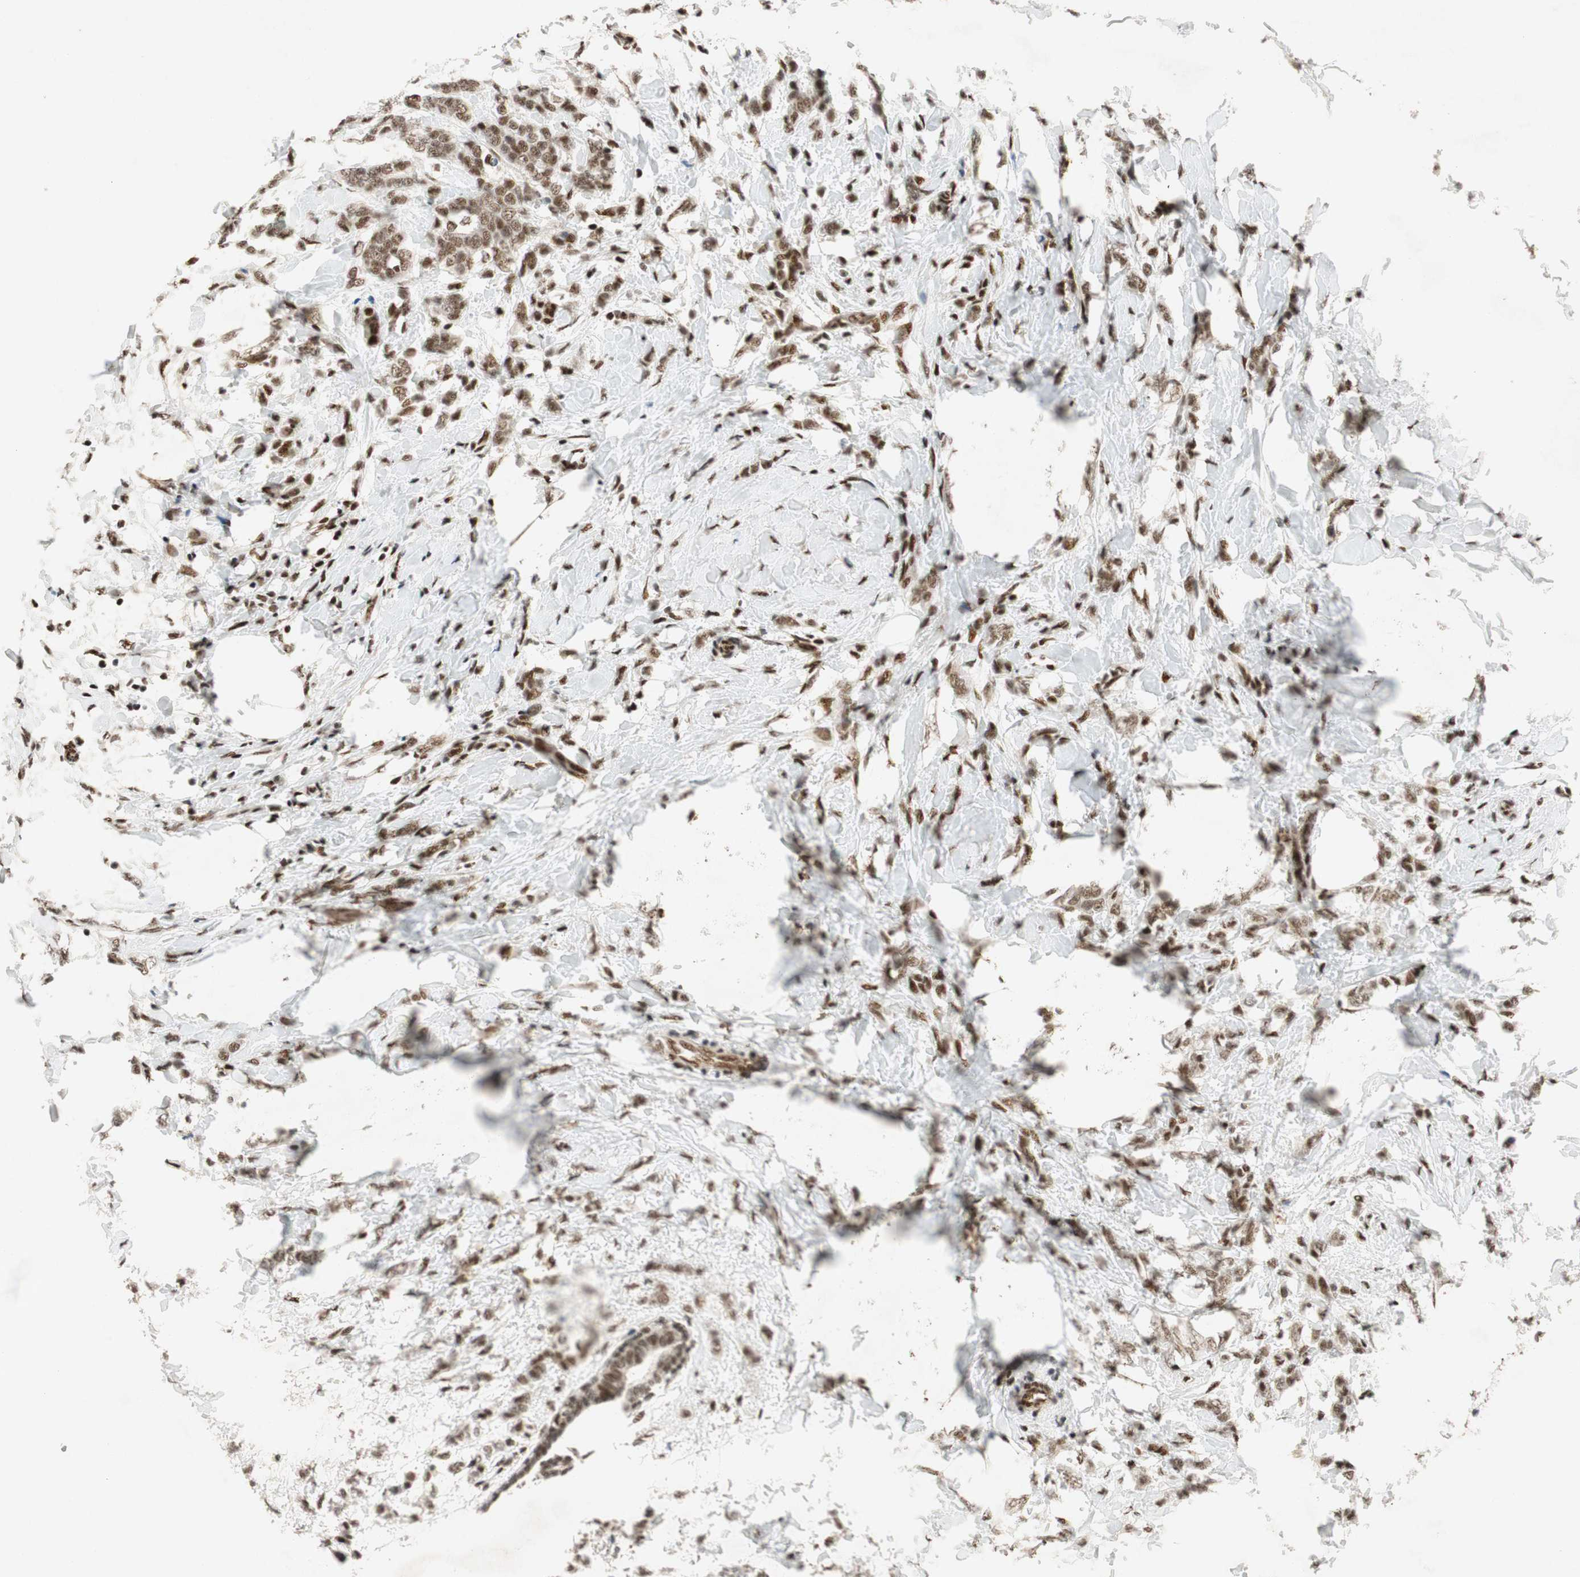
{"staining": {"intensity": "moderate", "quantity": ">75%", "location": "nuclear"}, "tissue": "breast cancer", "cell_type": "Tumor cells", "image_type": "cancer", "snomed": [{"axis": "morphology", "description": "Lobular carcinoma, in situ"}, {"axis": "morphology", "description": "Lobular carcinoma"}, {"axis": "topography", "description": "Breast"}], "caption": "Lobular carcinoma in situ (breast) stained for a protein exhibits moderate nuclear positivity in tumor cells.", "gene": "NCBP3", "patient": {"sex": "female", "age": 41}}